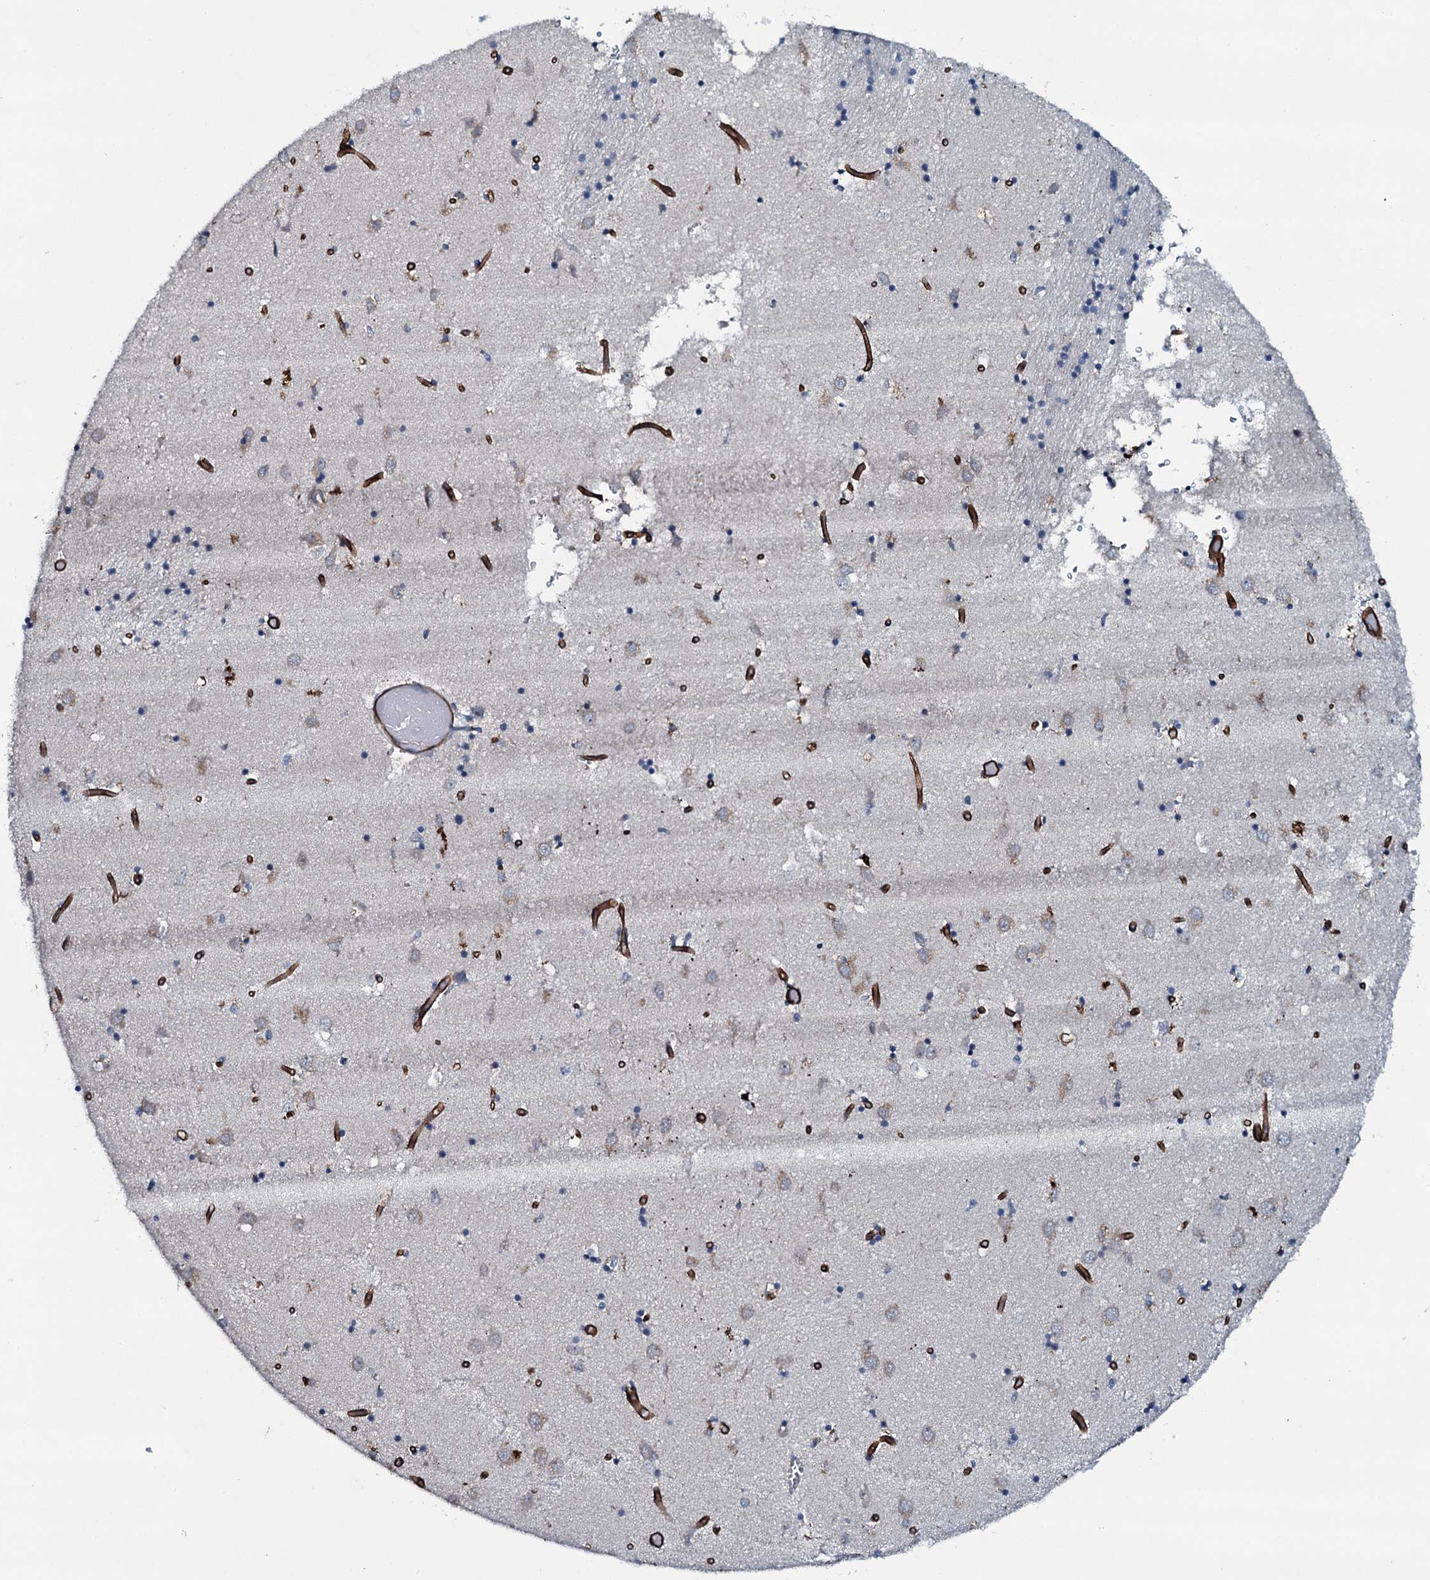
{"staining": {"intensity": "negative", "quantity": "none", "location": "none"}, "tissue": "caudate", "cell_type": "Glial cells", "image_type": "normal", "snomed": [{"axis": "morphology", "description": "Normal tissue, NOS"}, {"axis": "topography", "description": "Lateral ventricle wall"}], "caption": "Caudate was stained to show a protein in brown. There is no significant expression in glial cells. (Immunohistochemistry (ihc), brightfield microscopy, high magnification).", "gene": "CLEC14A", "patient": {"sex": "male", "age": 70}}